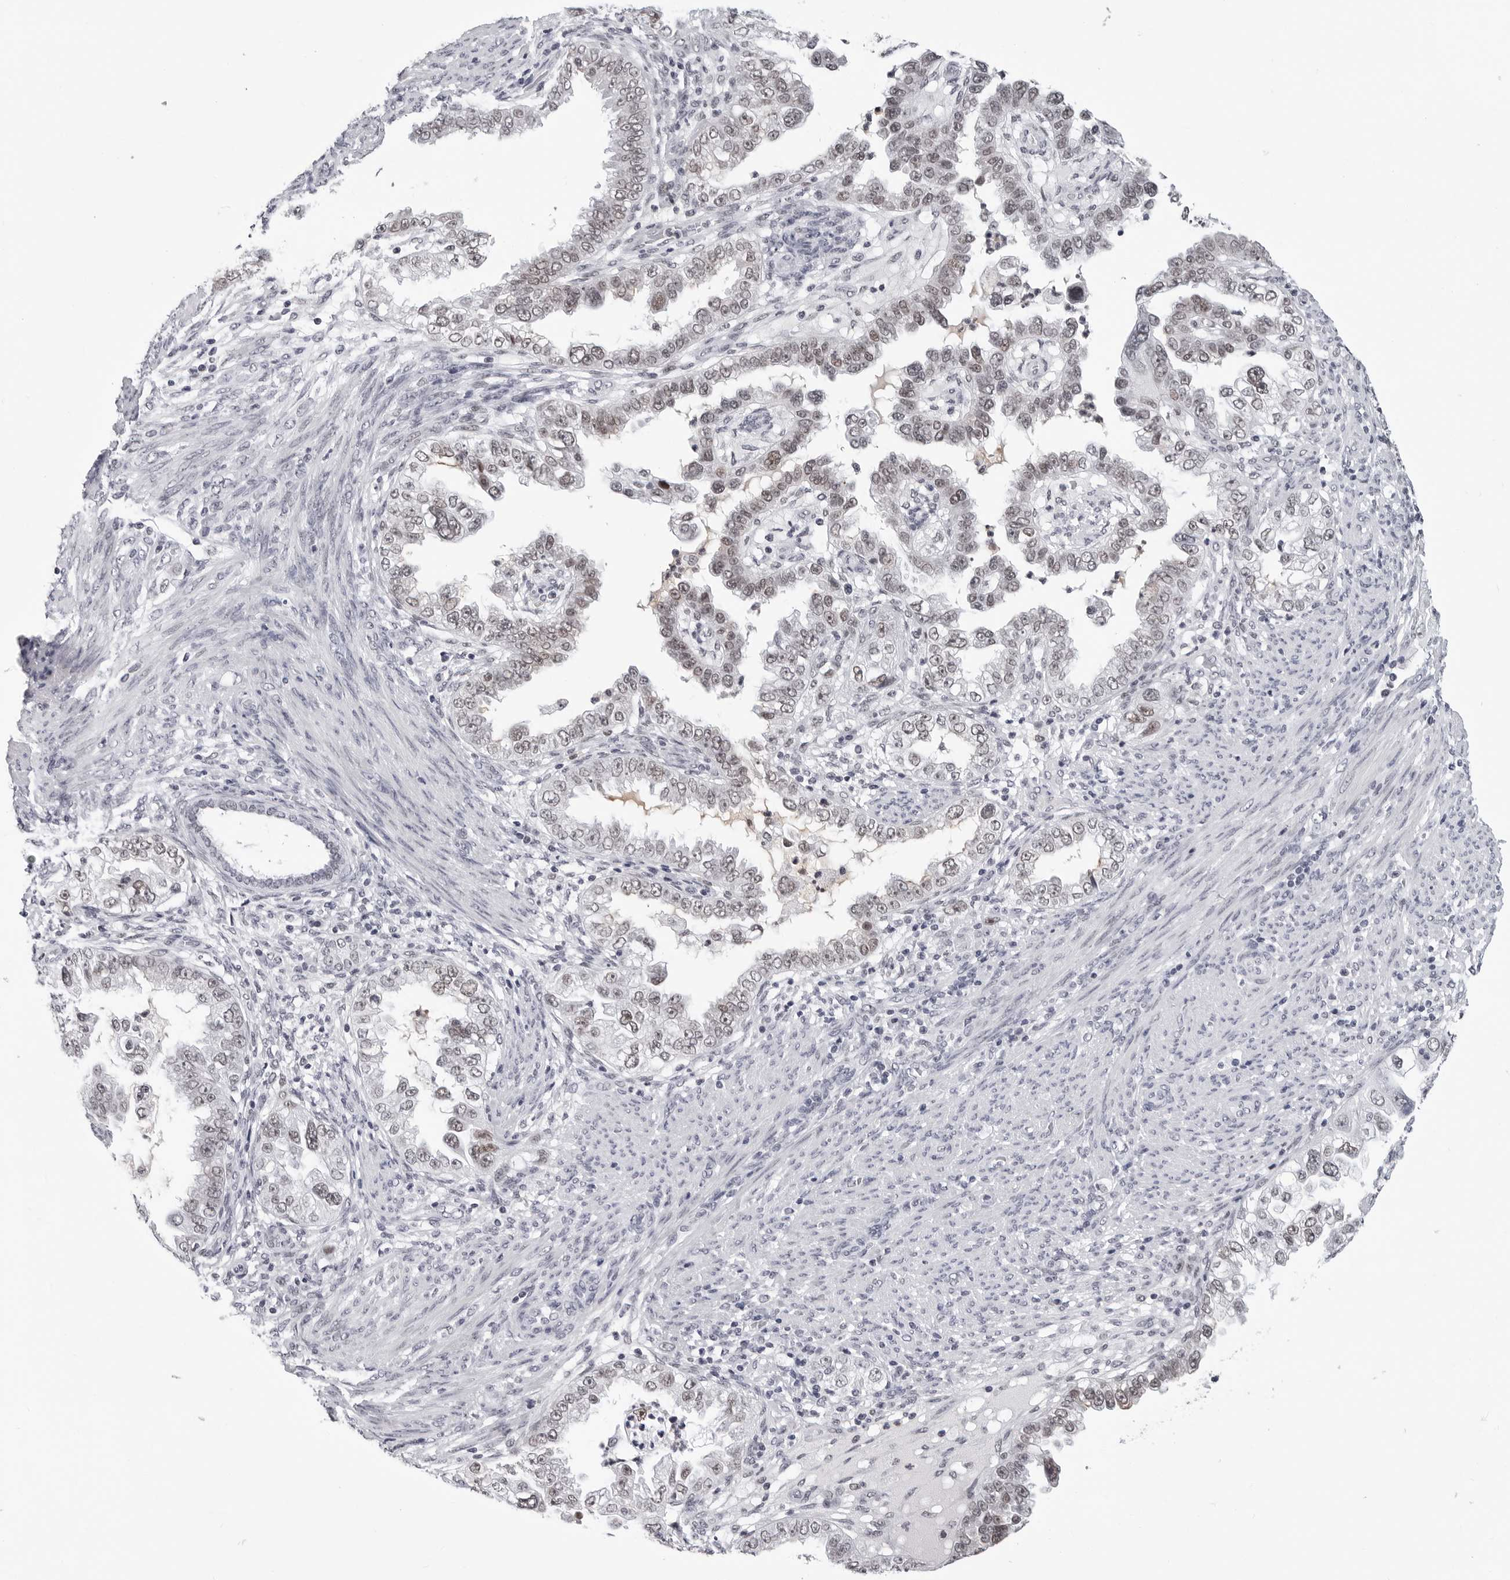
{"staining": {"intensity": "weak", "quantity": "25%-75%", "location": "nuclear"}, "tissue": "endometrial cancer", "cell_type": "Tumor cells", "image_type": "cancer", "snomed": [{"axis": "morphology", "description": "Adenocarcinoma, NOS"}, {"axis": "topography", "description": "Endometrium"}], "caption": "Immunohistochemical staining of human endometrial adenocarcinoma reveals weak nuclear protein expression in about 25%-75% of tumor cells. The protein of interest is shown in brown color, while the nuclei are stained blue.", "gene": "SF3B4", "patient": {"sex": "female", "age": 85}}